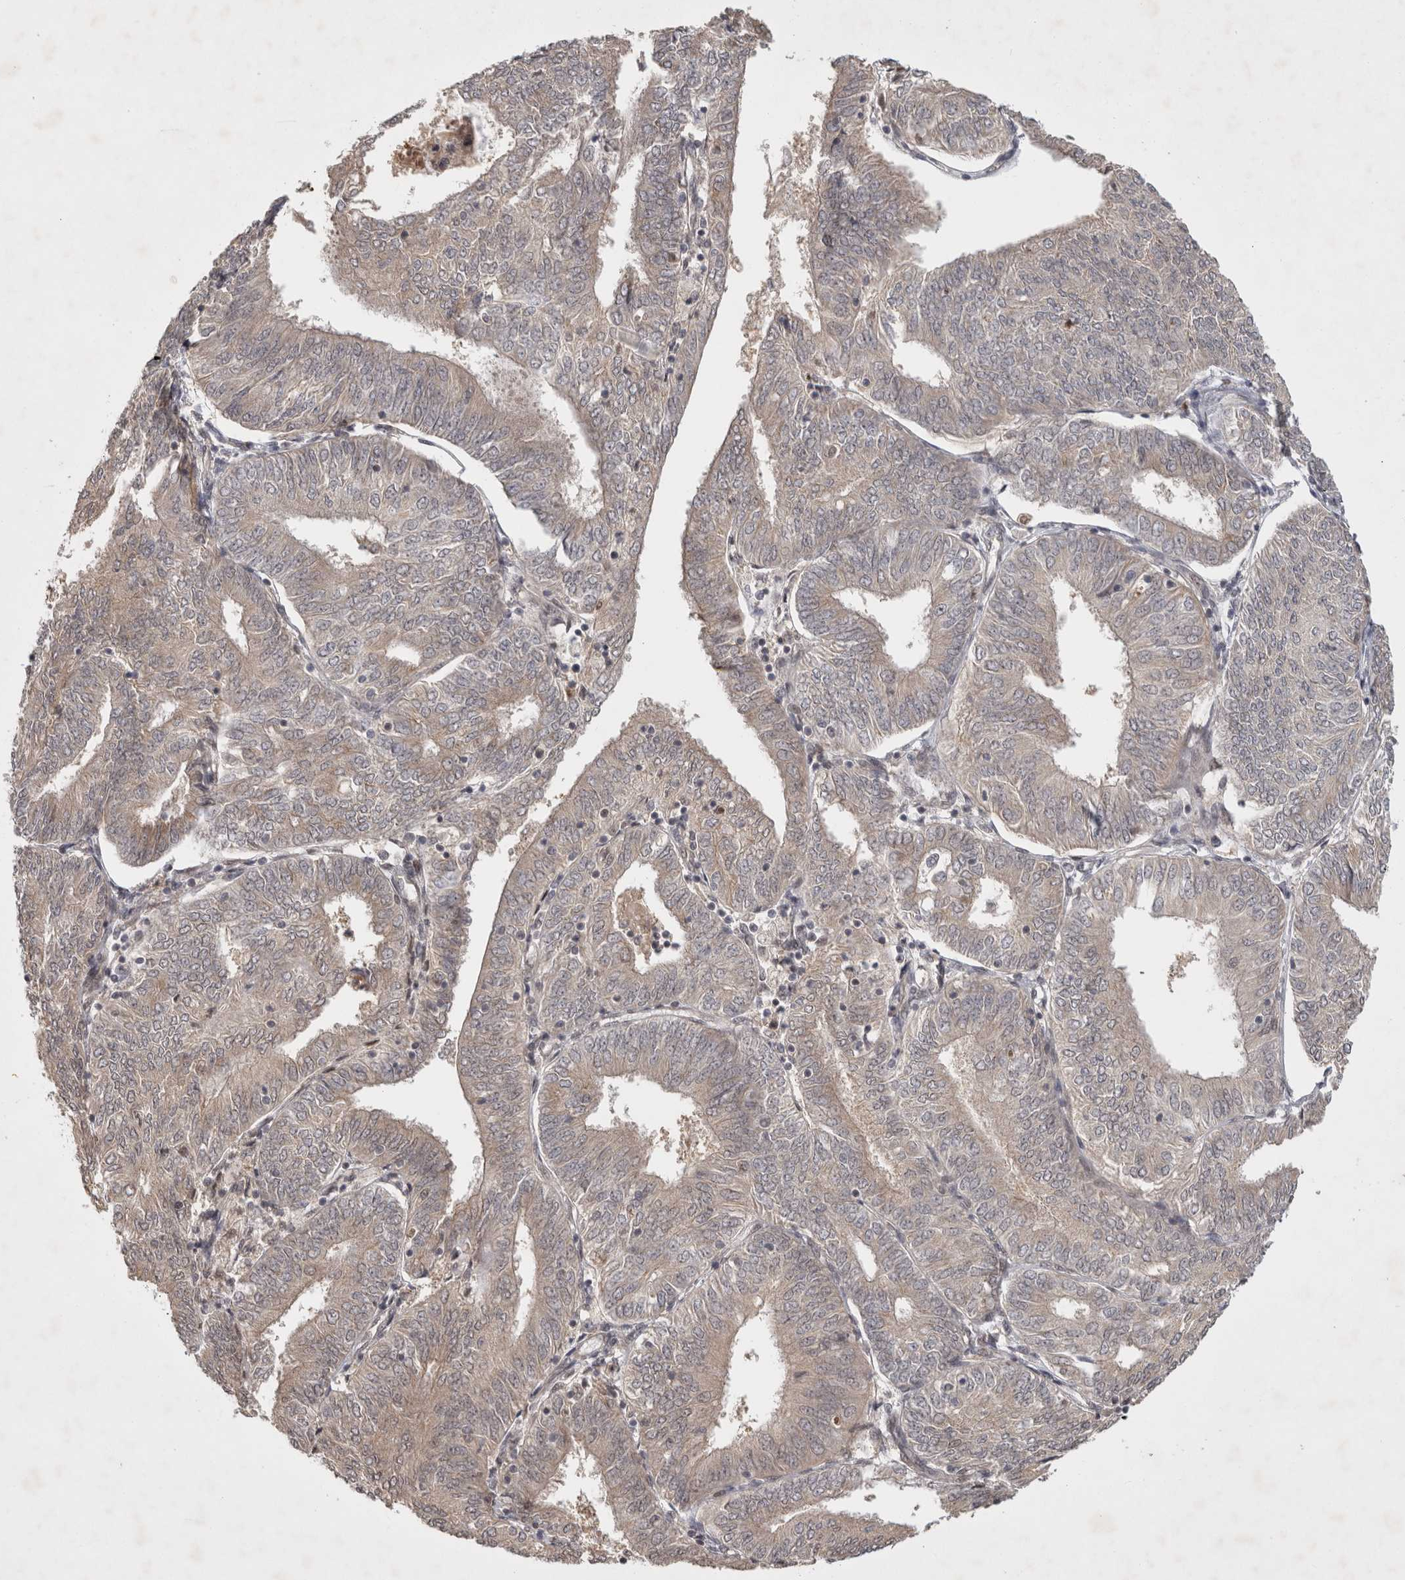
{"staining": {"intensity": "weak", "quantity": "25%-75%", "location": "cytoplasmic/membranous"}, "tissue": "endometrial cancer", "cell_type": "Tumor cells", "image_type": "cancer", "snomed": [{"axis": "morphology", "description": "Adenocarcinoma, NOS"}, {"axis": "topography", "description": "Endometrium"}], "caption": "Immunohistochemical staining of adenocarcinoma (endometrial) exhibits low levels of weak cytoplasmic/membranous protein positivity in approximately 25%-75% of tumor cells.", "gene": "ZNF318", "patient": {"sex": "female", "age": 58}}